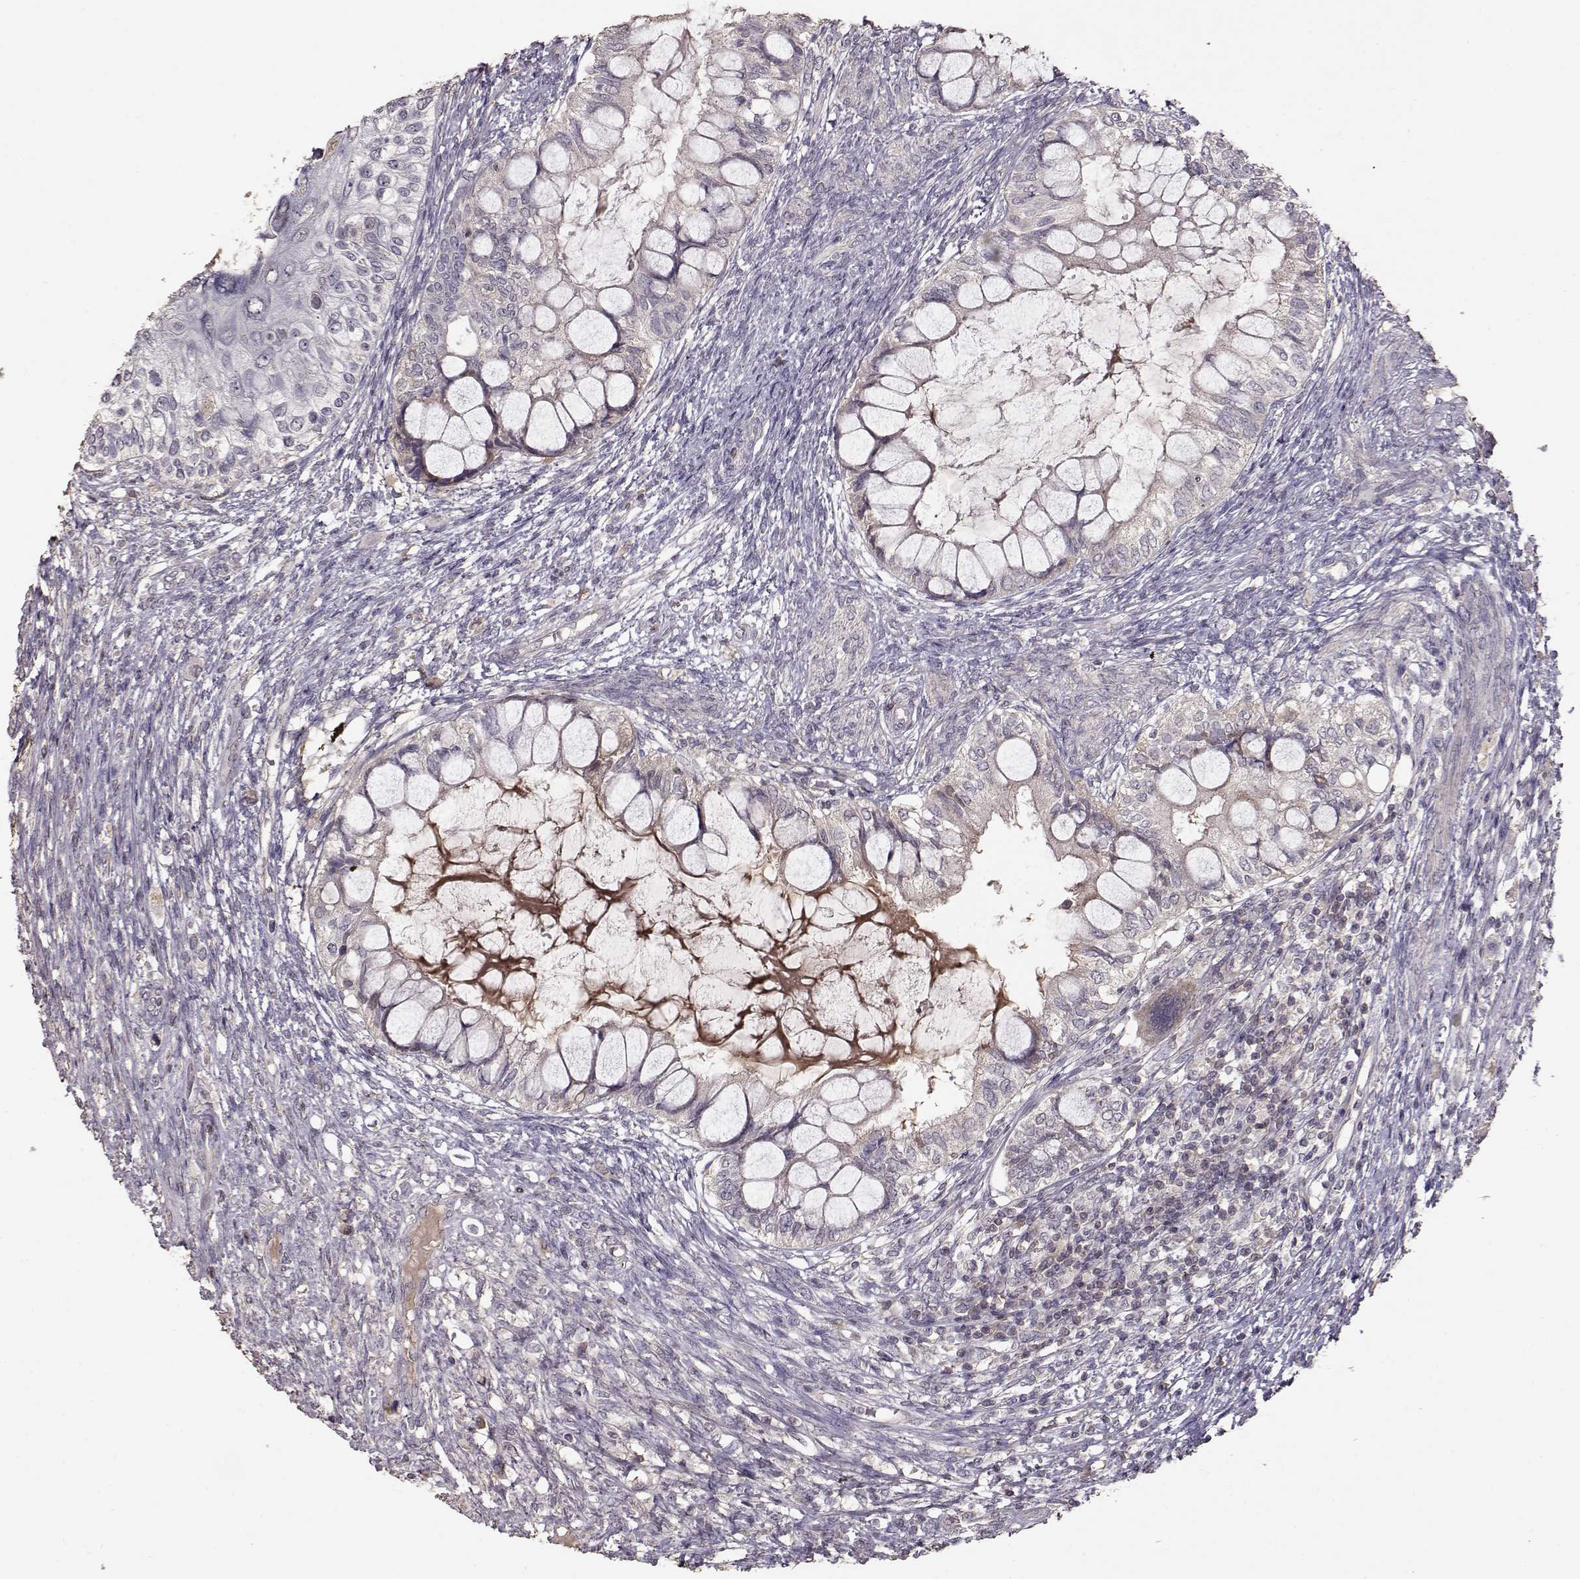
{"staining": {"intensity": "negative", "quantity": "none", "location": "none"}, "tissue": "testis cancer", "cell_type": "Tumor cells", "image_type": "cancer", "snomed": [{"axis": "morphology", "description": "Seminoma, NOS"}, {"axis": "morphology", "description": "Carcinoma, Embryonal, NOS"}, {"axis": "topography", "description": "Testis"}], "caption": "Histopathology image shows no significant protein expression in tumor cells of seminoma (testis).", "gene": "PMCH", "patient": {"sex": "male", "age": 41}}